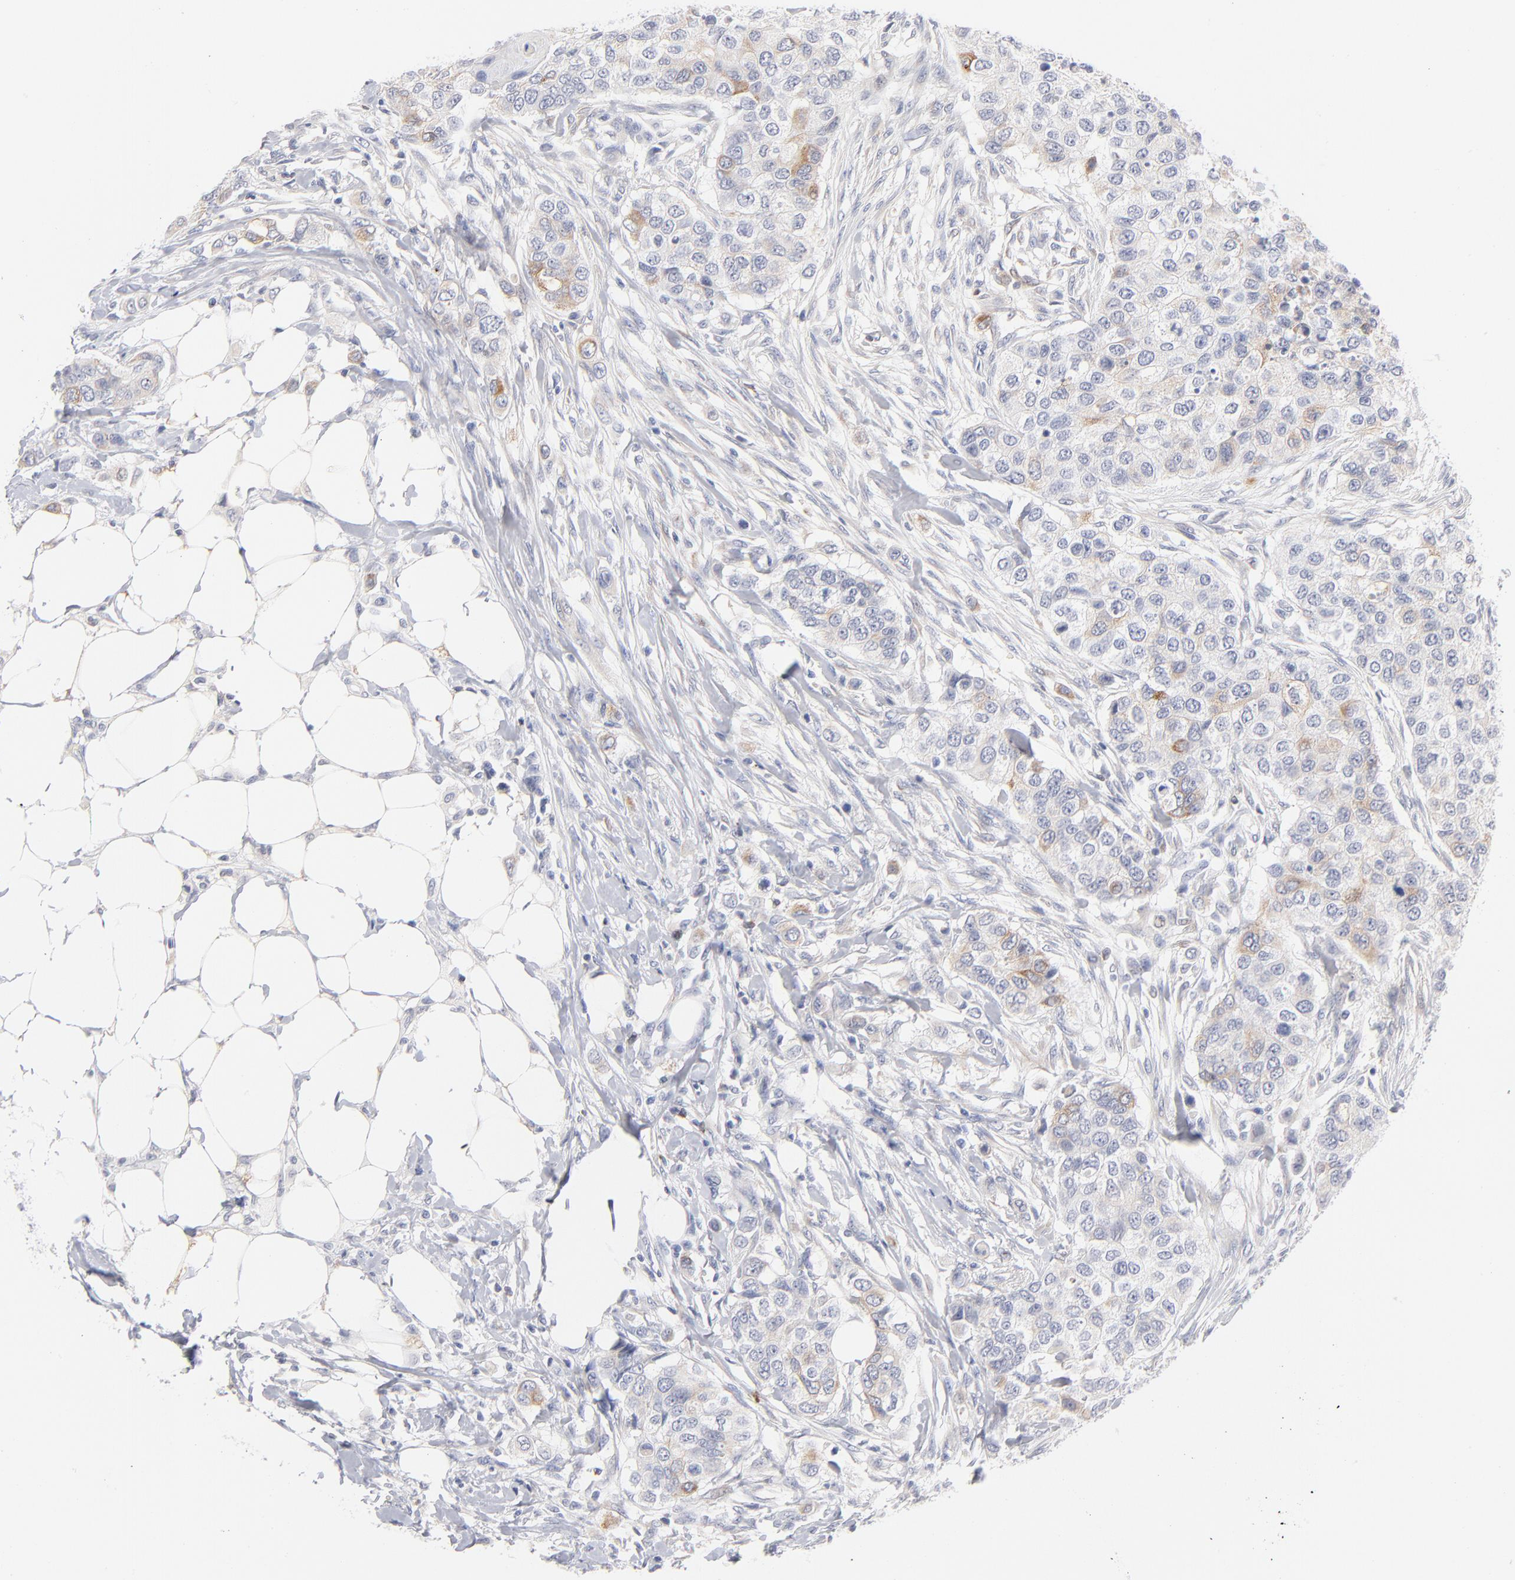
{"staining": {"intensity": "weak", "quantity": "<25%", "location": "cytoplasmic/membranous"}, "tissue": "breast cancer", "cell_type": "Tumor cells", "image_type": "cancer", "snomed": [{"axis": "morphology", "description": "Normal tissue, NOS"}, {"axis": "morphology", "description": "Duct carcinoma"}, {"axis": "topography", "description": "Breast"}], "caption": "Immunohistochemistry image of neoplastic tissue: breast cancer (intraductal carcinoma) stained with DAB shows no significant protein expression in tumor cells. The staining is performed using DAB brown chromogen with nuclei counter-stained in using hematoxylin.", "gene": "MID1", "patient": {"sex": "female", "age": 49}}